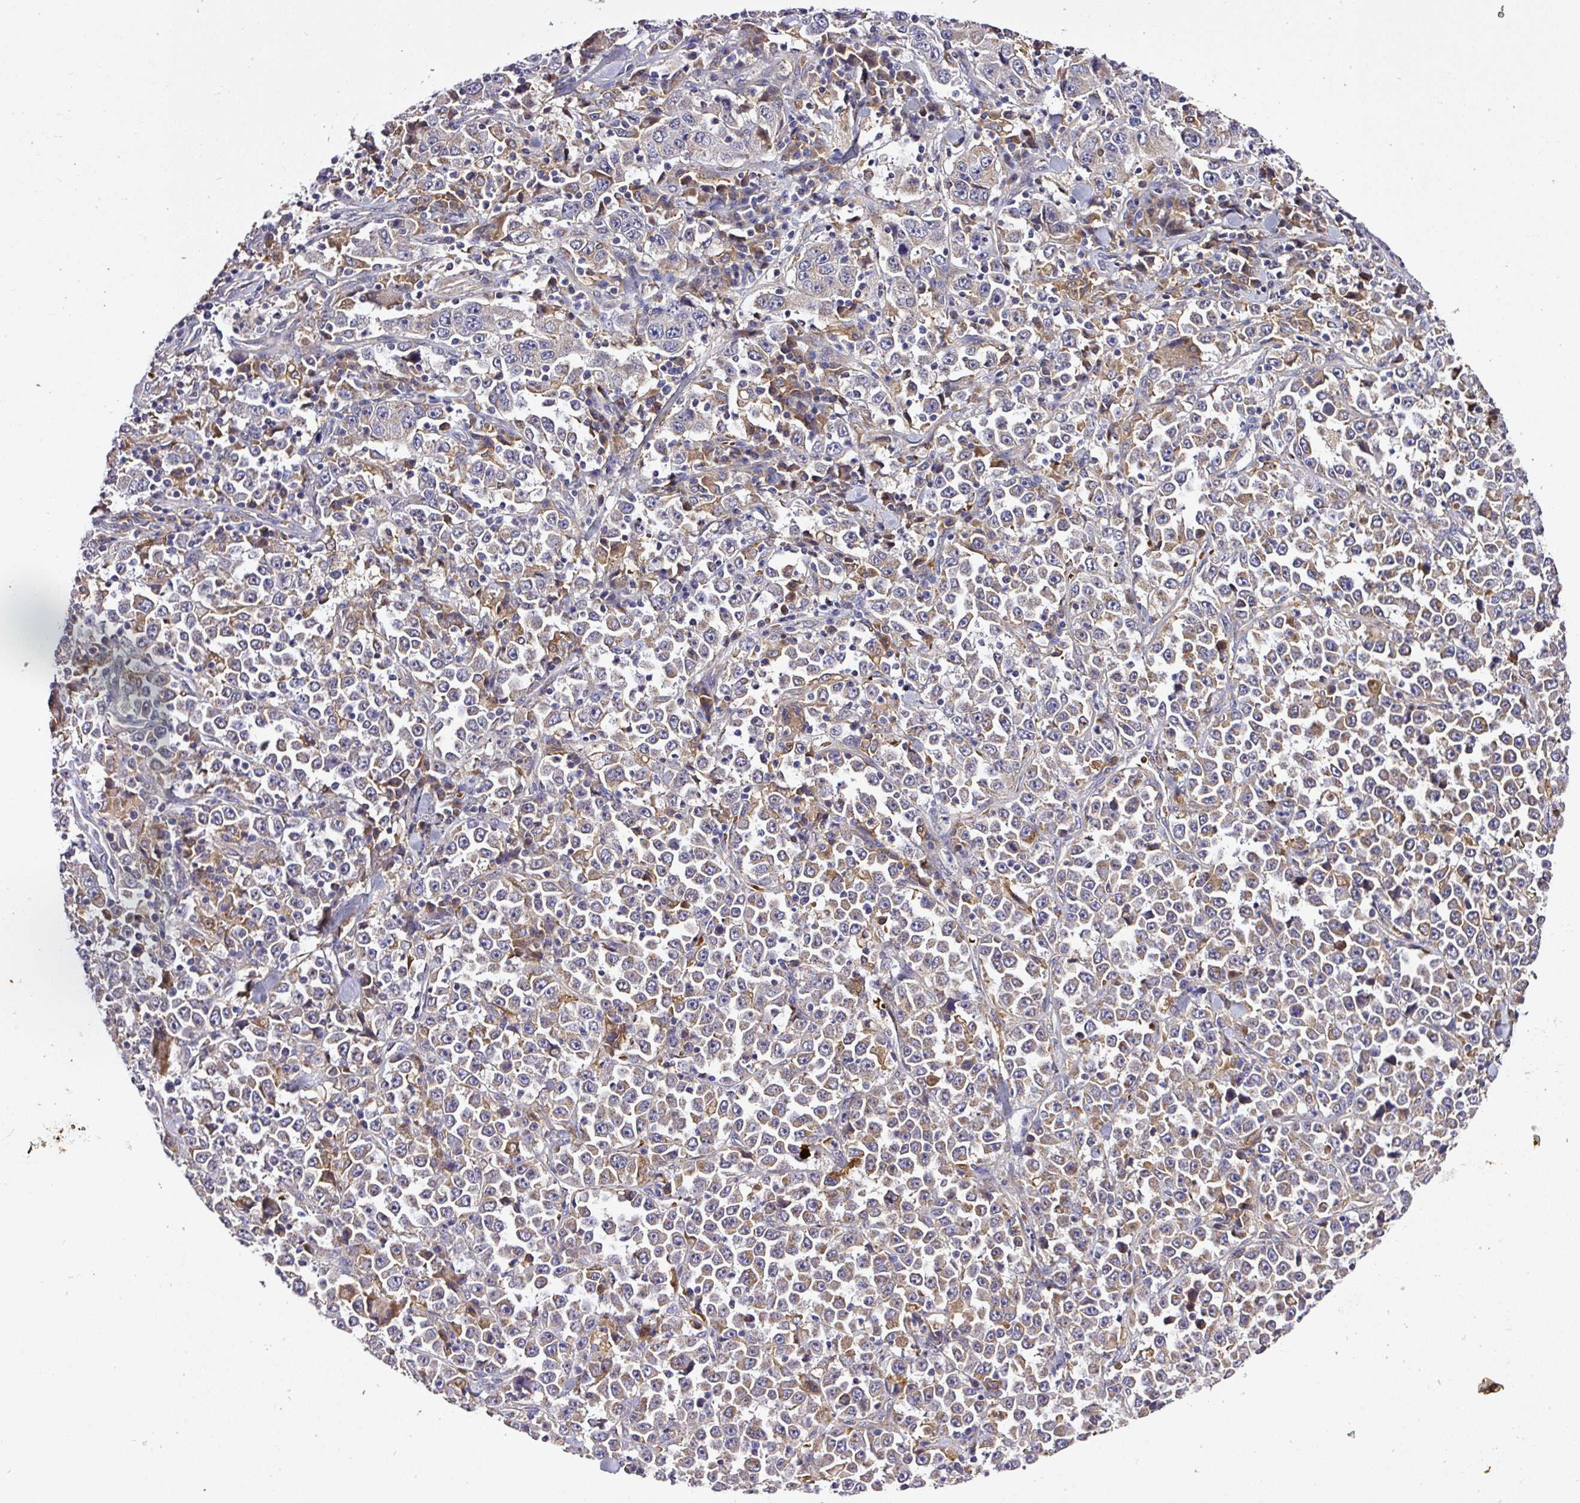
{"staining": {"intensity": "moderate", "quantity": "25%-75%", "location": "cytoplasmic/membranous"}, "tissue": "stomach cancer", "cell_type": "Tumor cells", "image_type": "cancer", "snomed": [{"axis": "morphology", "description": "Normal tissue, NOS"}, {"axis": "morphology", "description": "Adenocarcinoma, NOS"}, {"axis": "topography", "description": "Stomach, upper"}, {"axis": "topography", "description": "Stomach"}], "caption": "High-power microscopy captured an immunohistochemistry photomicrograph of stomach cancer, revealing moderate cytoplasmic/membranous staining in about 25%-75% of tumor cells.", "gene": "ZNF513", "patient": {"sex": "male", "age": 59}}